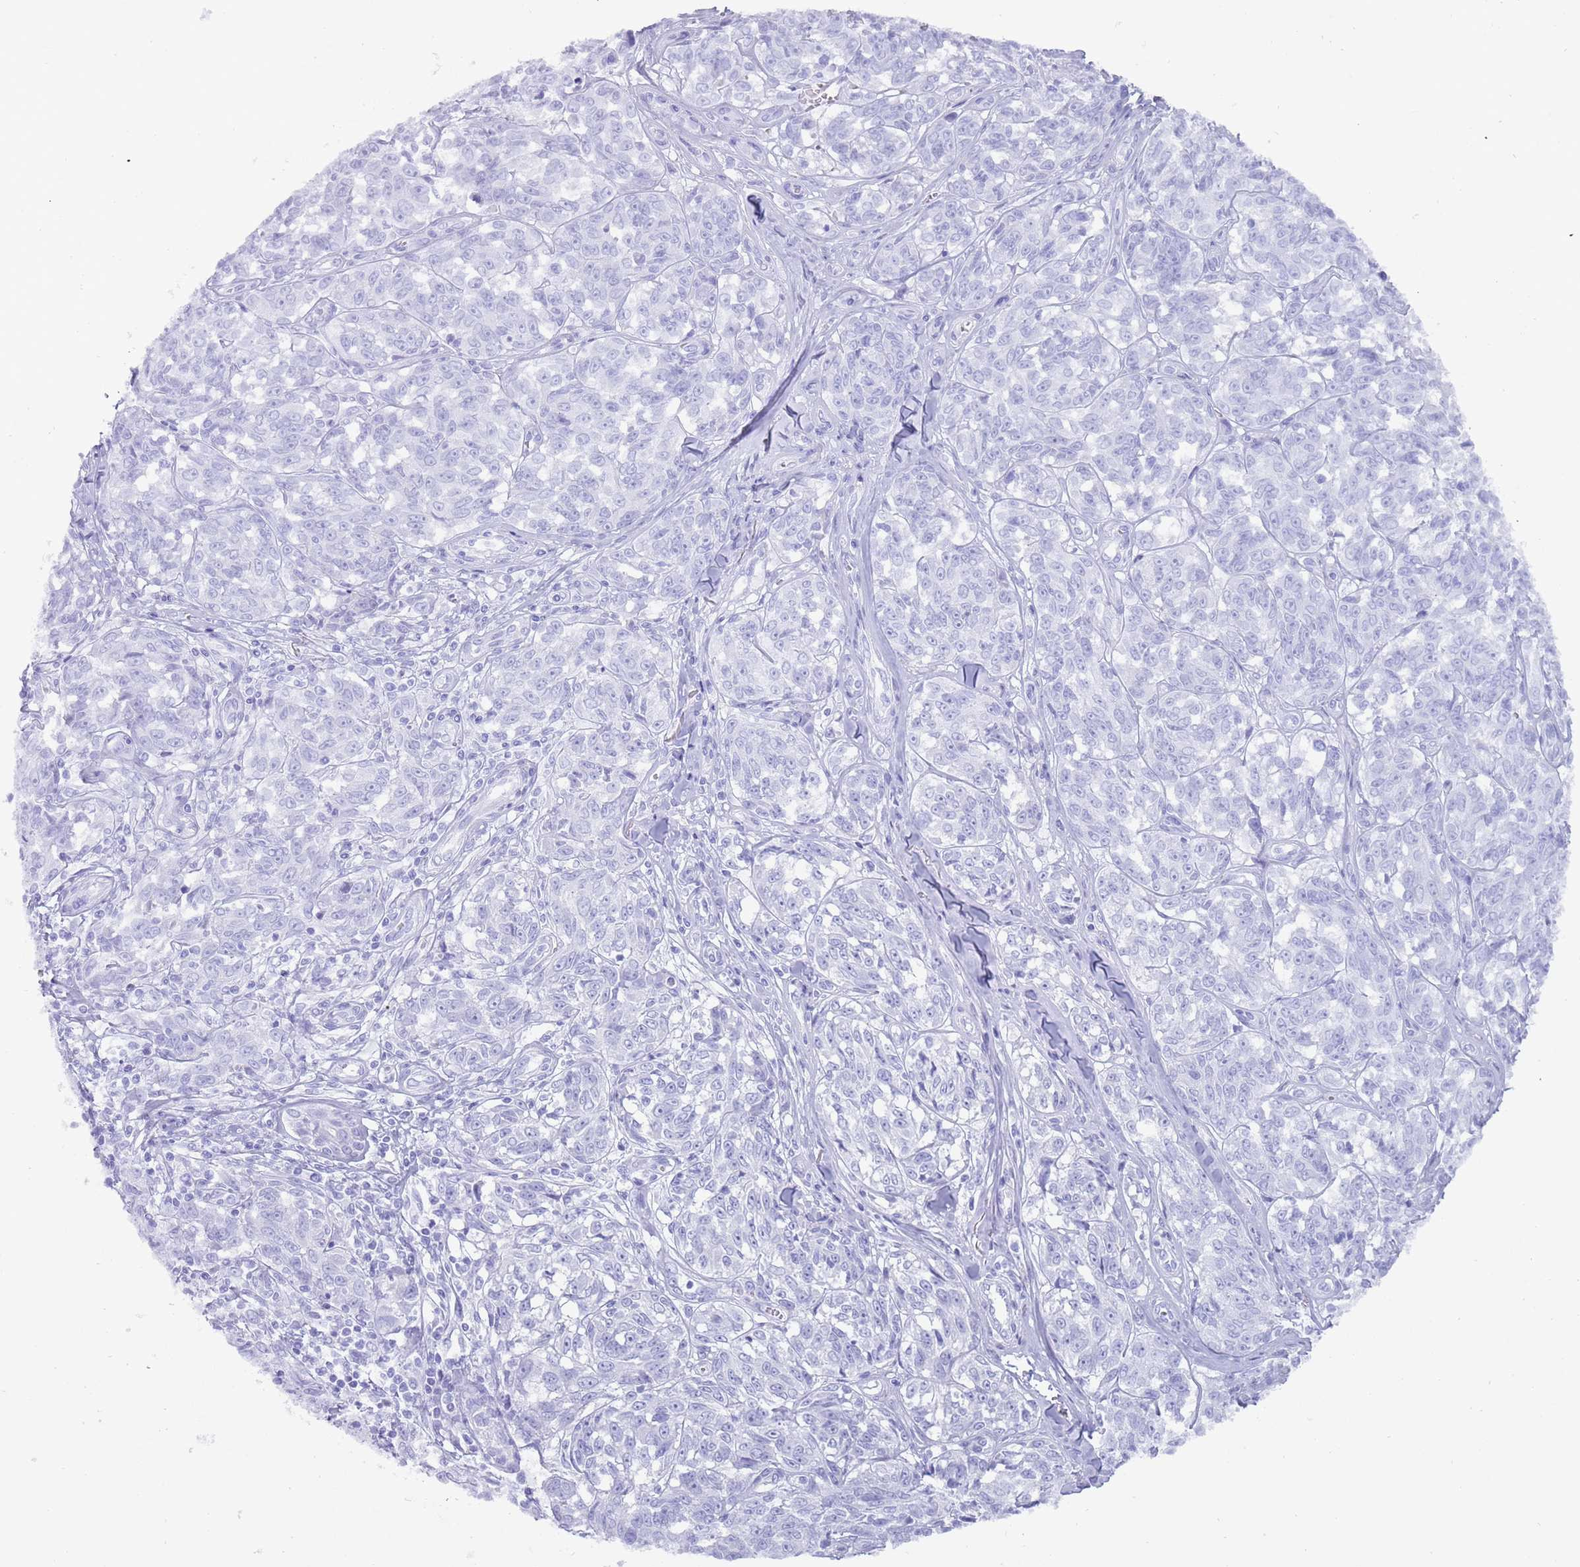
{"staining": {"intensity": "negative", "quantity": "none", "location": "none"}, "tissue": "melanoma", "cell_type": "Tumor cells", "image_type": "cancer", "snomed": [{"axis": "morphology", "description": "Normal tissue, NOS"}, {"axis": "morphology", "description": "Malignant melanoma, NOS"}, {"axis": "topography", "description": "Skin"}], "caption": "Immunohistochemistry micrograph of neoplastic tissue: human malignant melanoma stained with DAB (3,3'-diaminobenzidine) demonstrates no significant protein staining in tumor cells.", "gene": "MYADML2", "patient": {"sex": "female", "age": 64}}